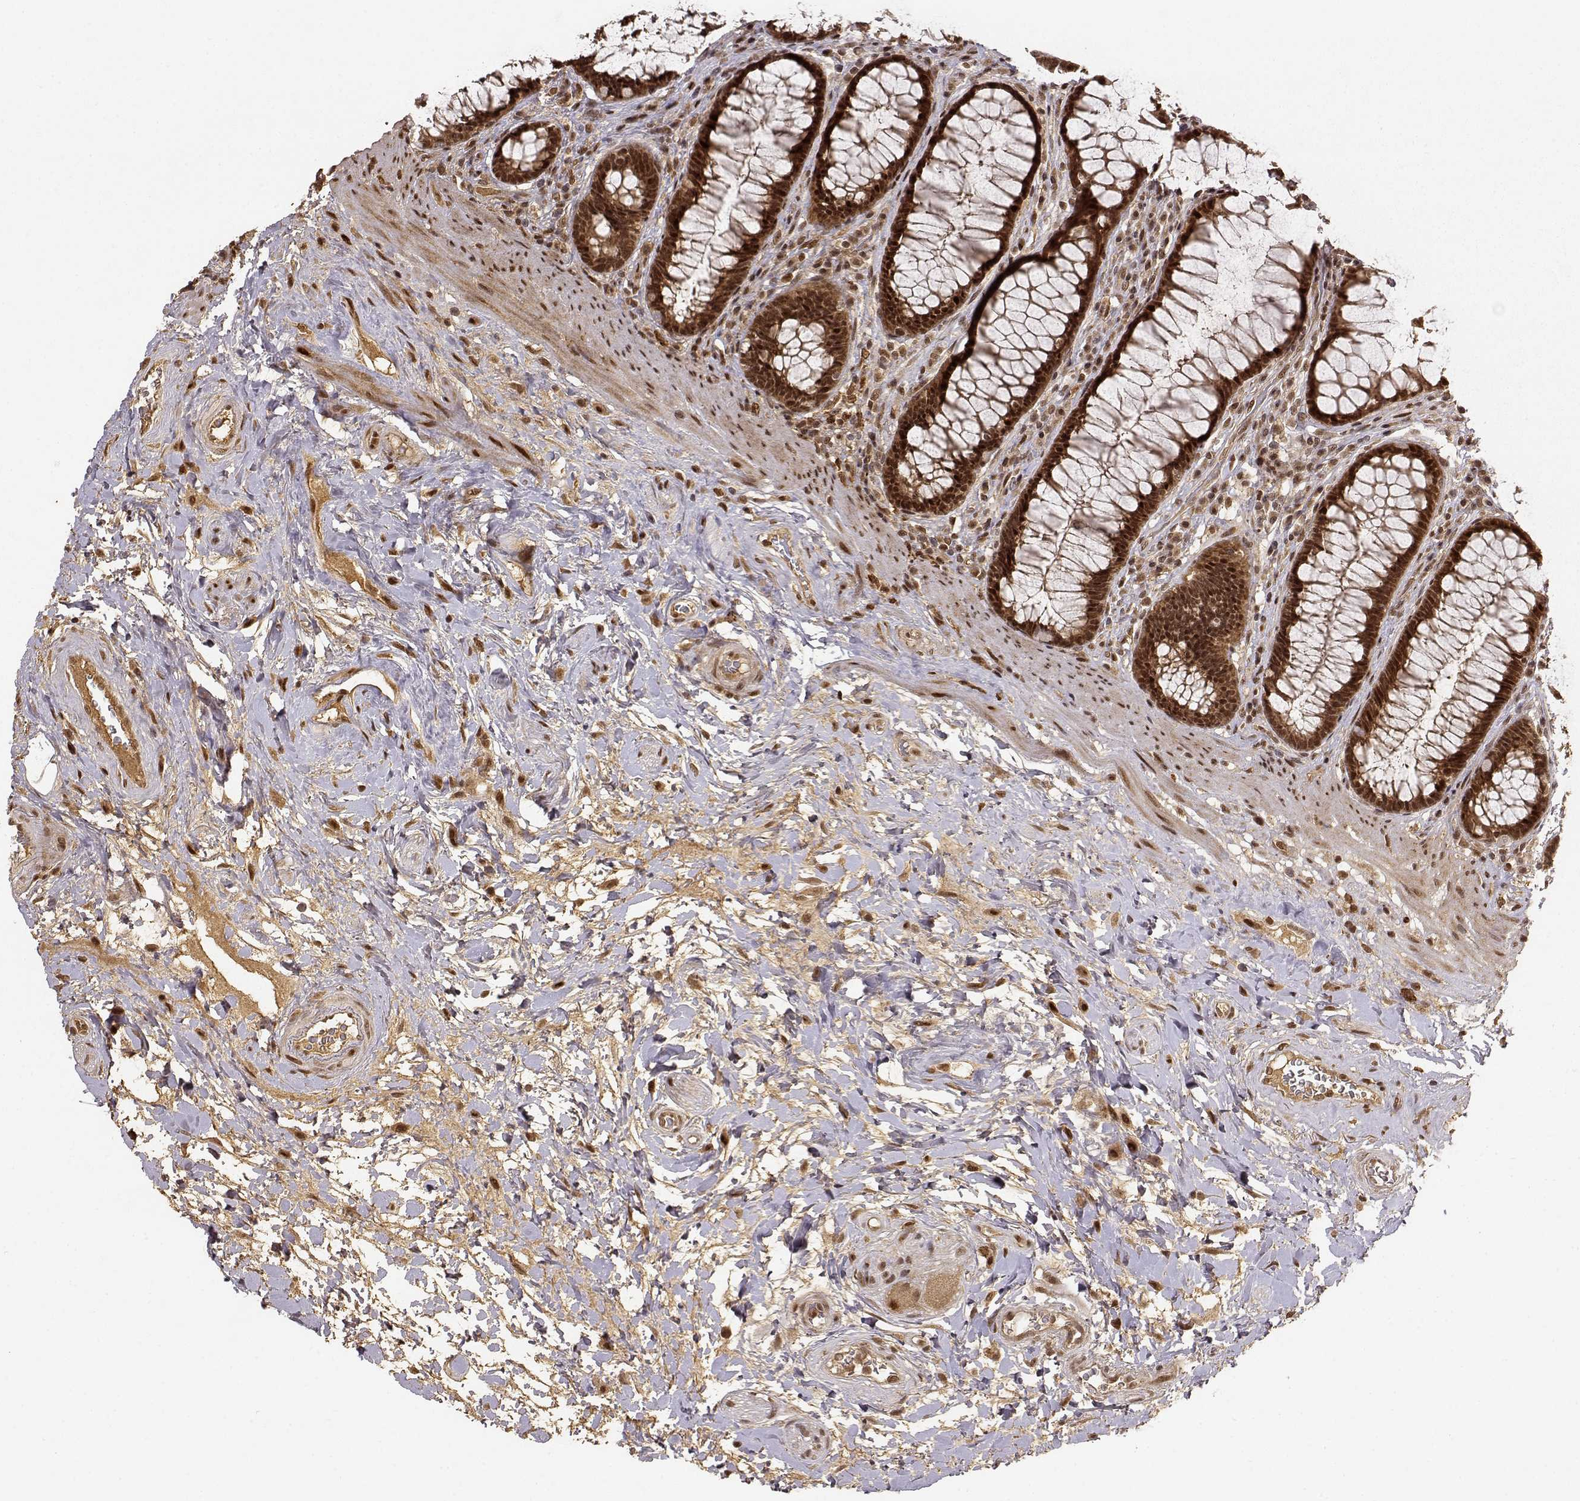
{"staining": {"intensity": "strong", "quantity": ">75%", "location": "cytoplasmic/membranous,nuclear"}, "tissue": "rectum", "cell_type": "Glandular cells", "image_type": "normal", "snomed": [{"axis": "morphology", "description": "Normal tissue, NOS"}, {"axis": "topography", "description": "Rectum"}], "caption": "This is an image of IHC staining of benign rectum, which shows strong expression in the cytoplasmic/membranous,nuclear of glandular cells.", "gene": "MAEA", "patient": {"sex": "male", "age": 72}}